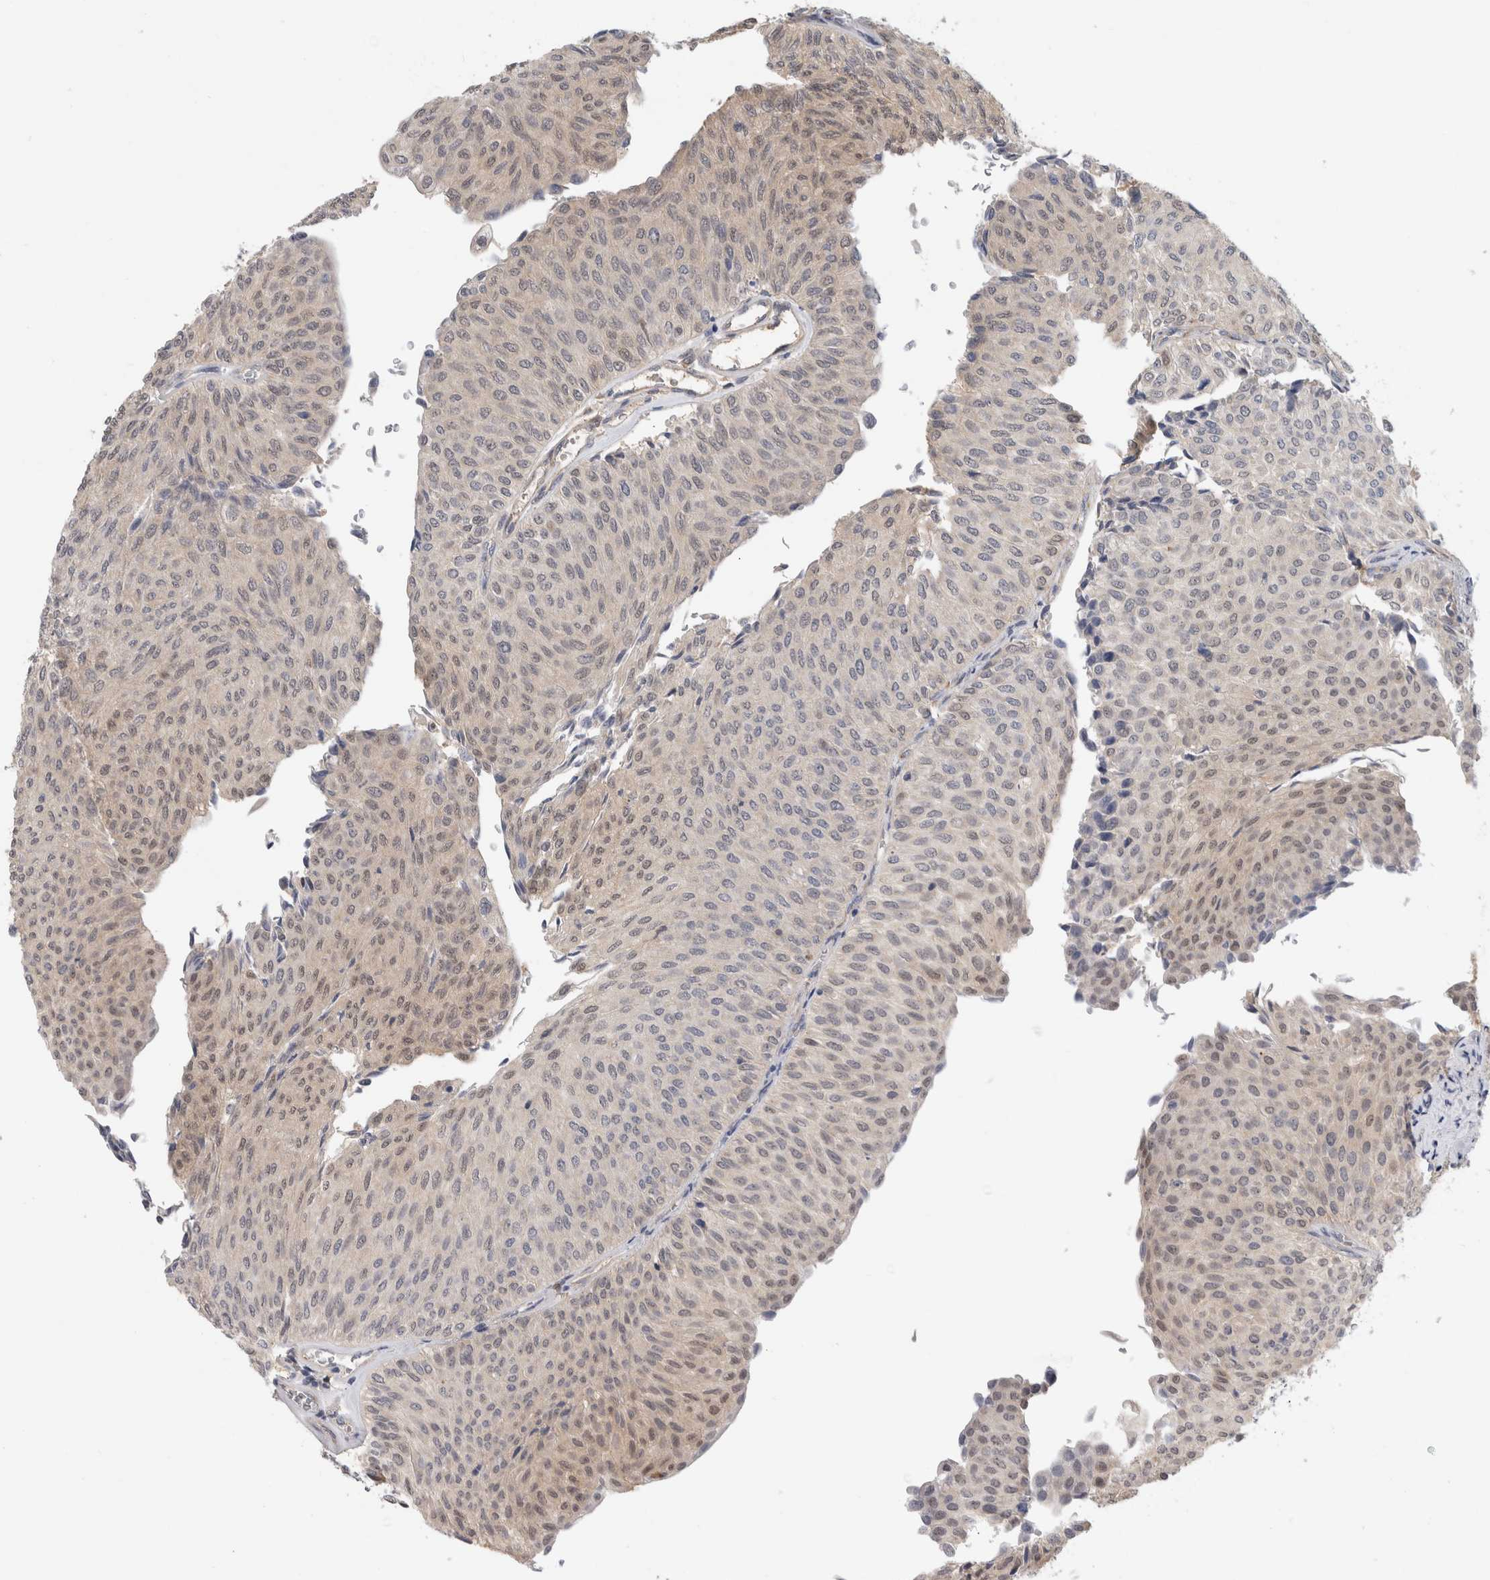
{"staining": {"intensity": "weak", "quantity": "25%-75%", "location": "cytoplasmic/membranous,nuclear"}, "tissue": "urothelial cancer", "cell_type": "Tumor cells", "image_type": "cancer", "snomed": [{"axis": "morphology", "description": "Urothelial carcinoma, Low grade"}, {"axis": "topography", "description": "Urinary bladder"}], "caption": "Low-grade urothelial carcinoma stained with a brown dye exhibits weak cytoplasmic/membranous and nuclear positive expression in about 25%-75% of tumor cells.", "gene": "PGM1", "patient": {"sex": "male", "age": 78}}